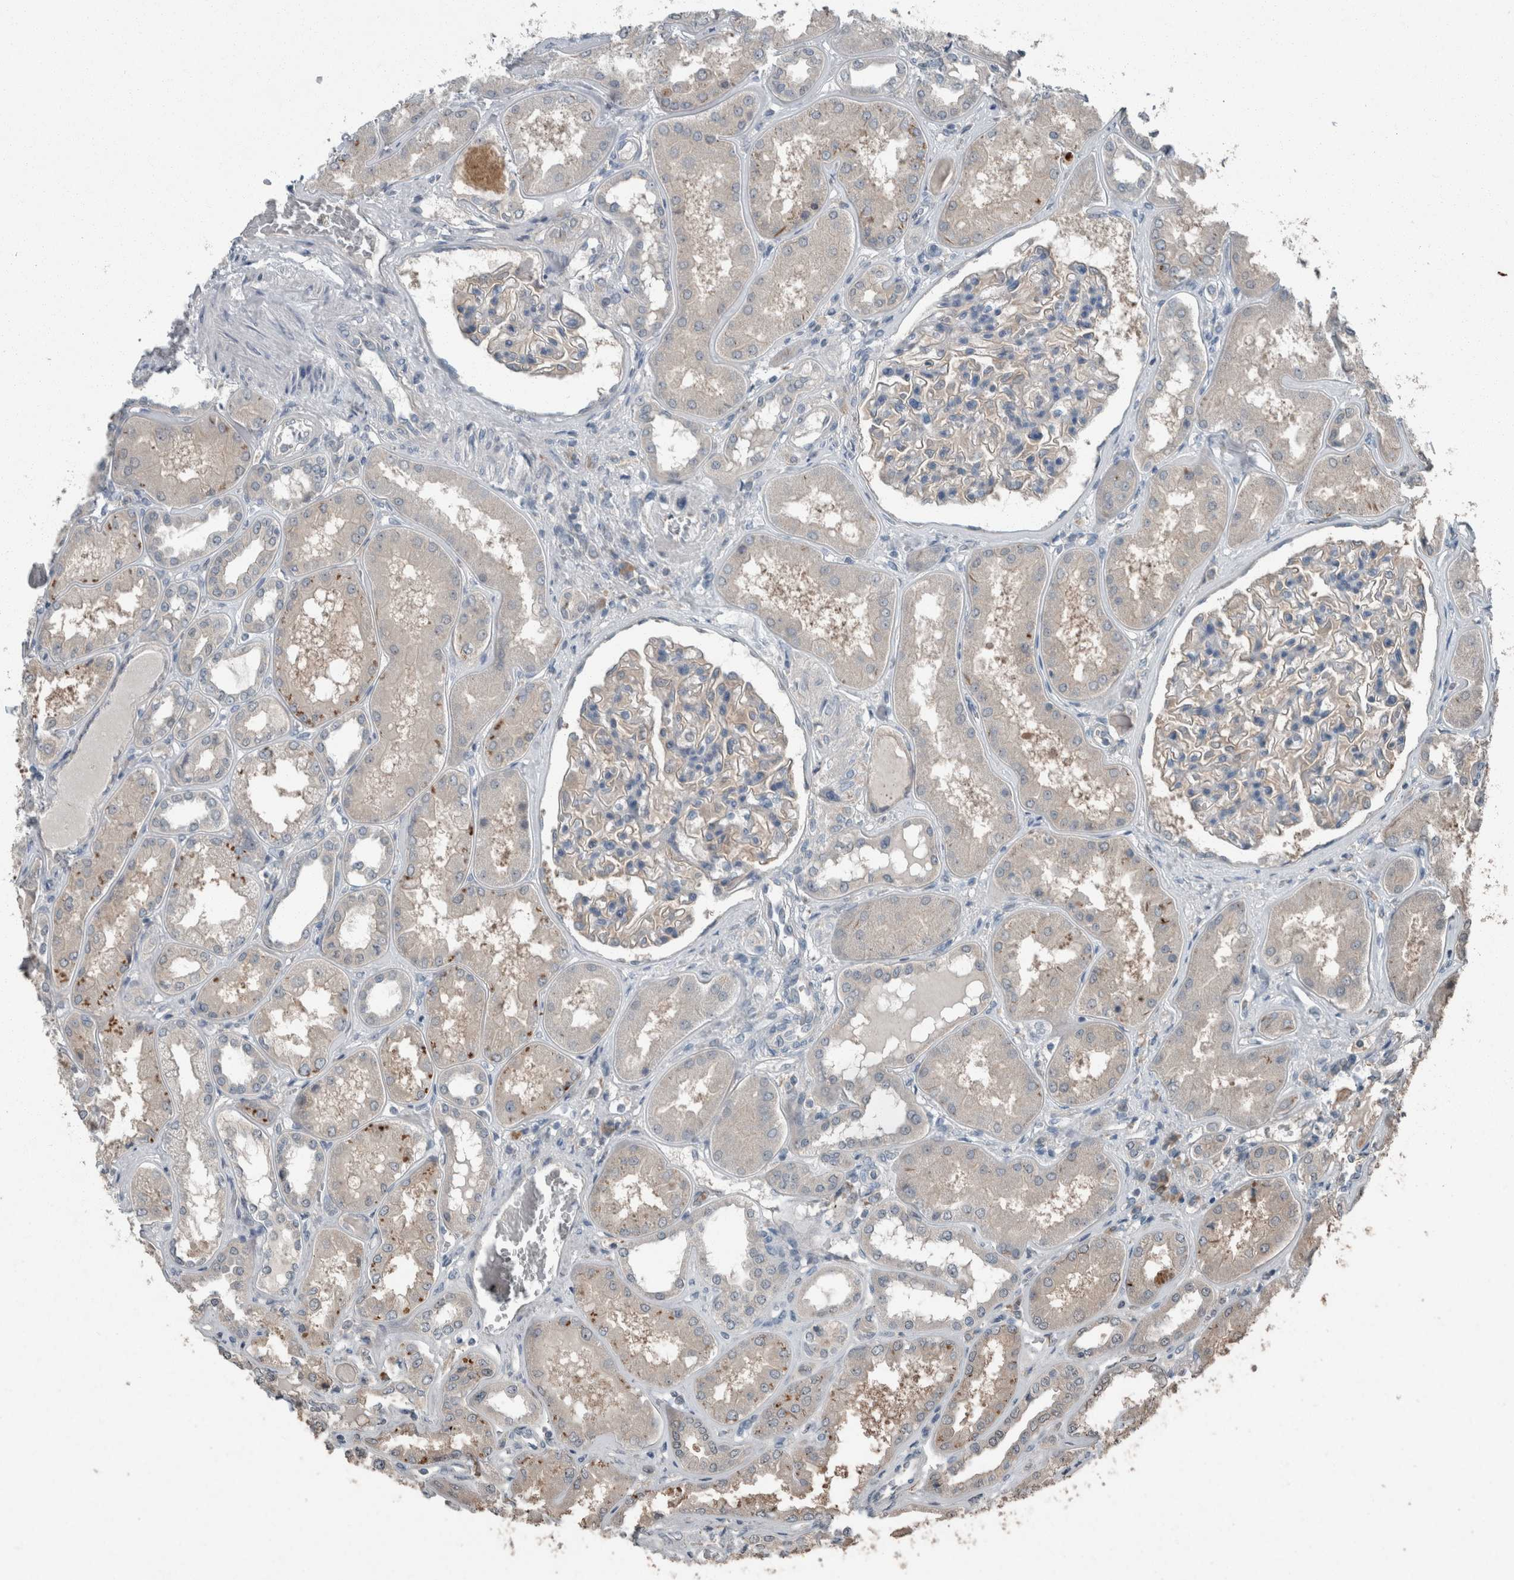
{"staining": {"intensity": "weak", "quantity": "25%-75%", "location": "cytoplasmic/membranous"}, "tissue": "kidney", "cell_type": "Cells in glomeruli", "image_type": "normal", "snomed": [{"axis": "morphology", "description": "Normal tissue, NOS"}, {"axis": "topography", "description": "Kidney"}], "caption": "The histopathology image shows a brown stain indicating the presence of a protein in the cytoplasmic/membranous of cells in glomeruli in kidney. Nuclei are stained in blue.", "gene": "KNTC1", "patient": {"sex": "female", "age": 56}}